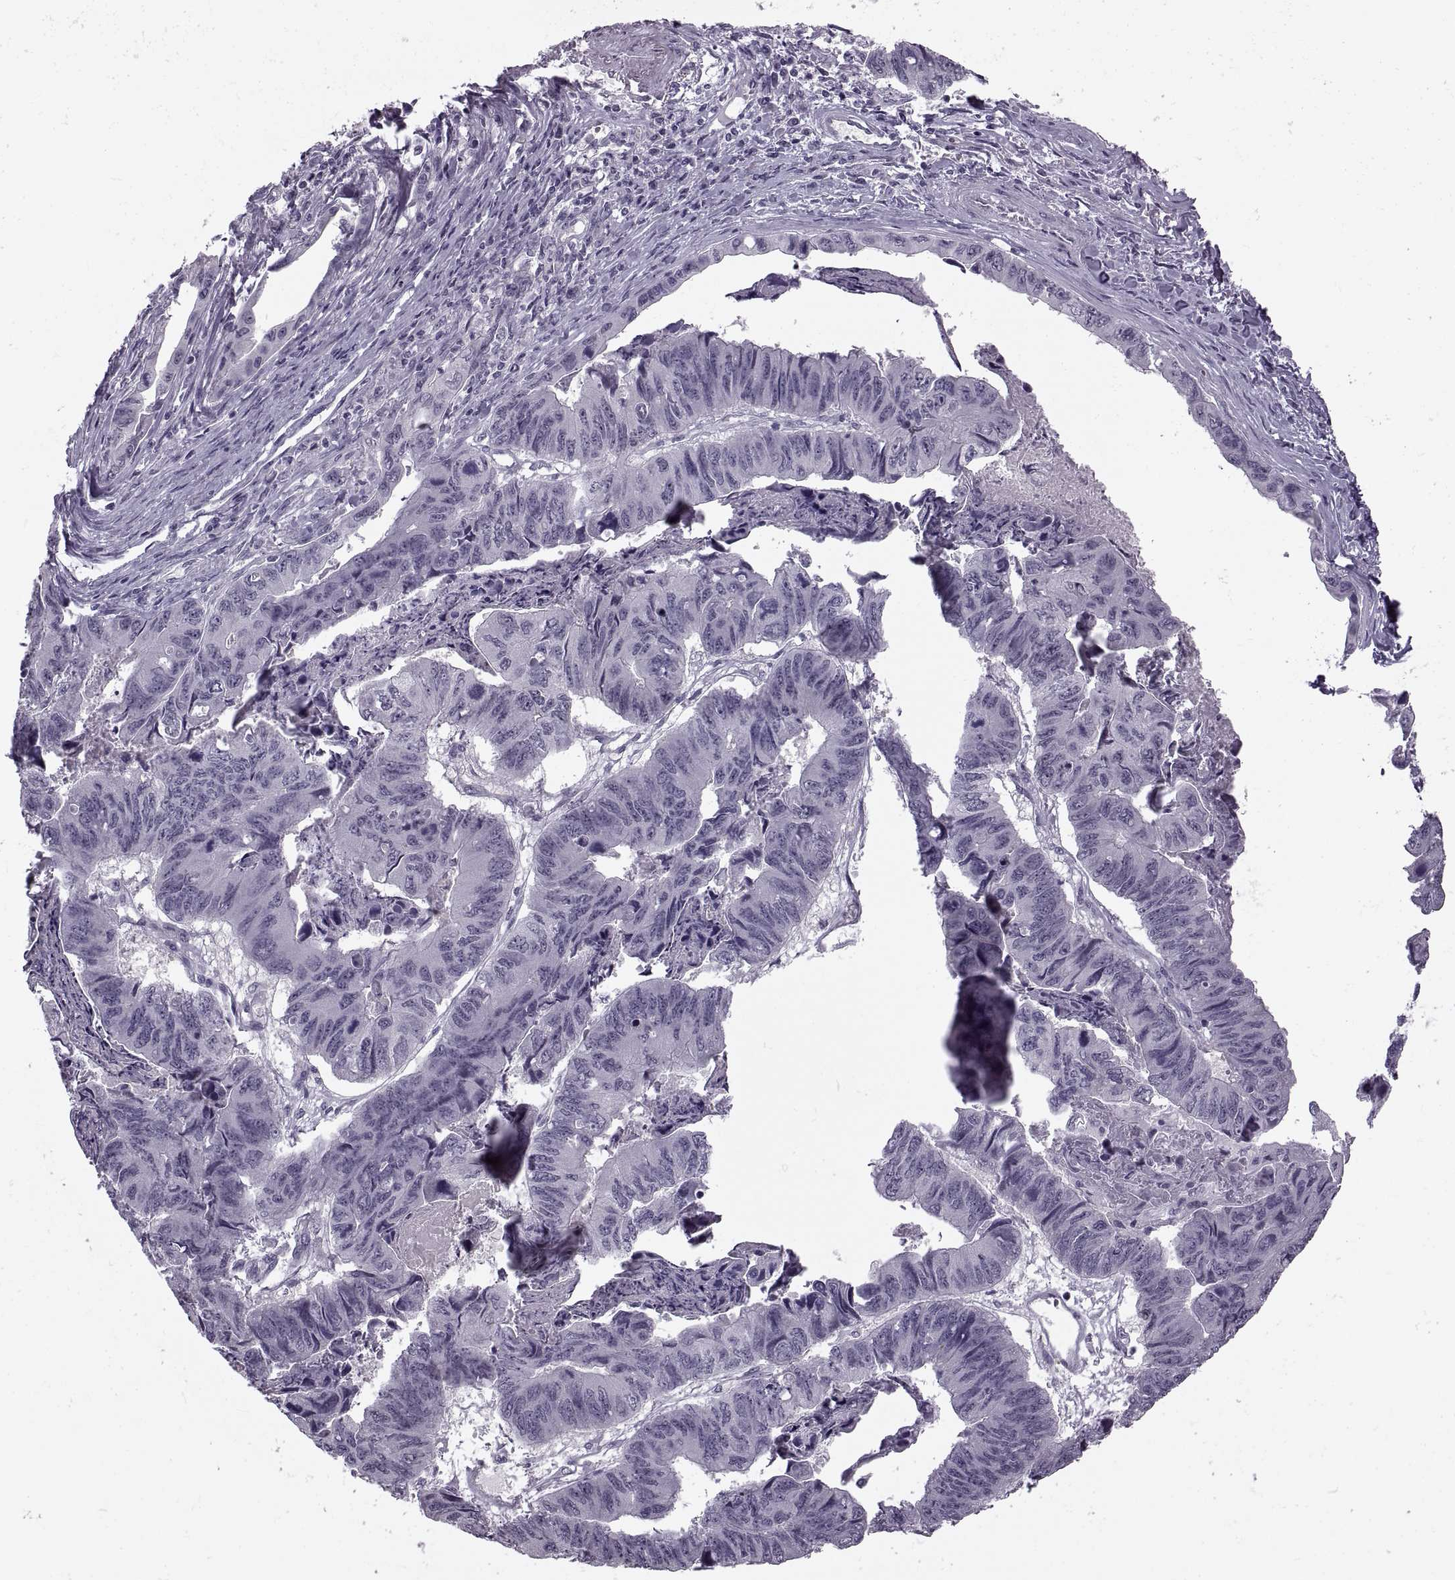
{"staining": {"intensity": "negative", "quantity": "none", "location": "none"}, "tissue": "stomach cancer", "cell_type": "Tumor cells", "image_type": "cancer", "snomed": [{"axis": "morphology", "description": "Adenocarcinoma, NOS"}, {"axis": "topography", "description": "Stomach, lower"}], "caption": "High magnification brightfield microscopy of stomach cancer (adenocarcinoma) stained with DAB (3,3'-diaminobenzidine) (brown) and counterstained with hematoxylin (blue): tumor cells show no significant positivity.", "gene": "PAGE5", "patient": {"sex": "male", "age": 77}}